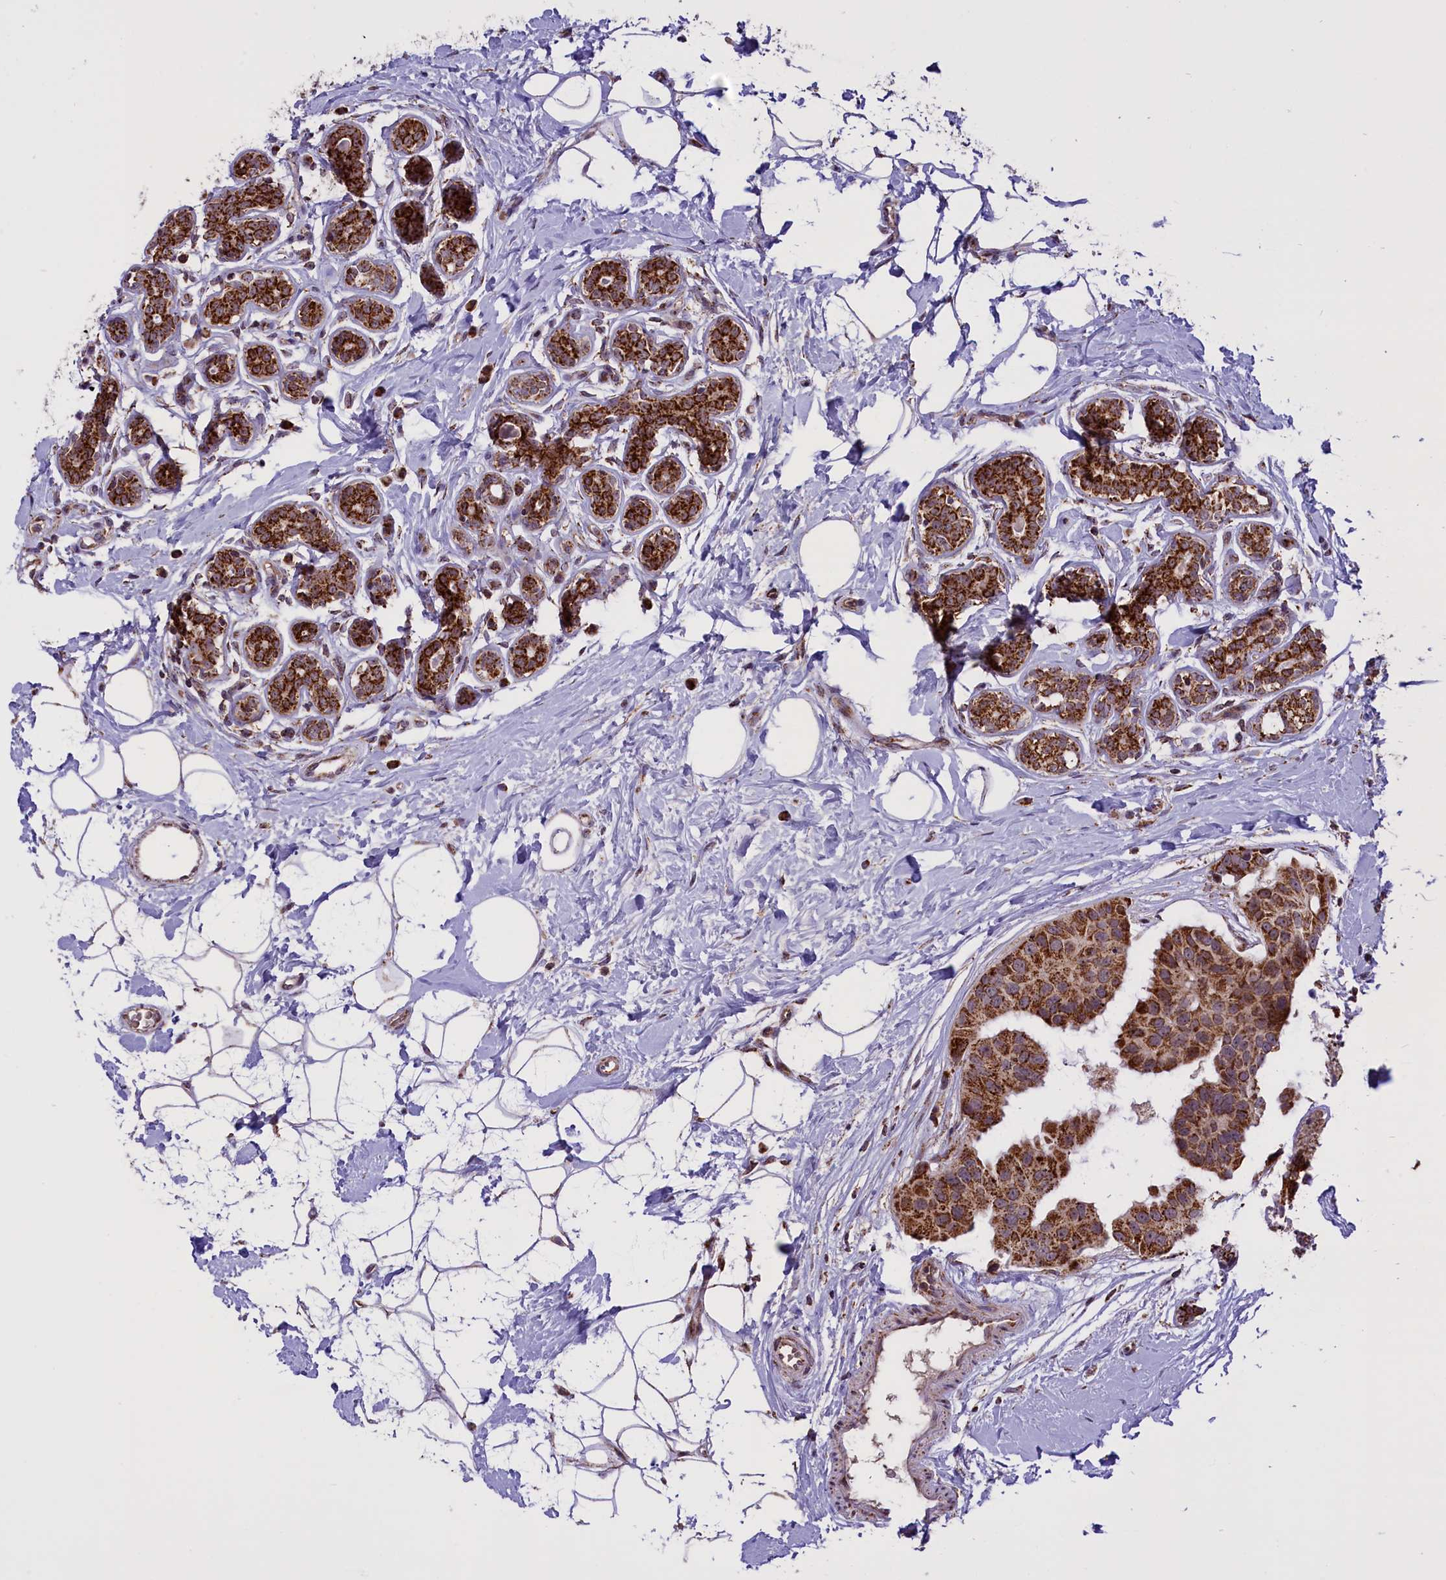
{"staining": {"intensity": "strong", "quantity": ">75%", "location": "cytoplasmic/membranous"}, "tissue": "breast cancer", "cell_type": "Tumor cells", "image_type": "cancer", "snomed": [{"axis": "morphology", "description": "Normal tissue, NOS"}, {"axis": "morphology", "description": "Duct carcinoma"}, {"axis": "topography", "description": "Breast"}], "caption": "Immunohistochemistry (IHC) of breast cancer (intraductal carcinoma) reveals high levels of strong cytoplasmic/membranous staining in about >75% of tumor cells.", "gene": "NDUFS5", "patient": {"sex": "female", "age": 39}}